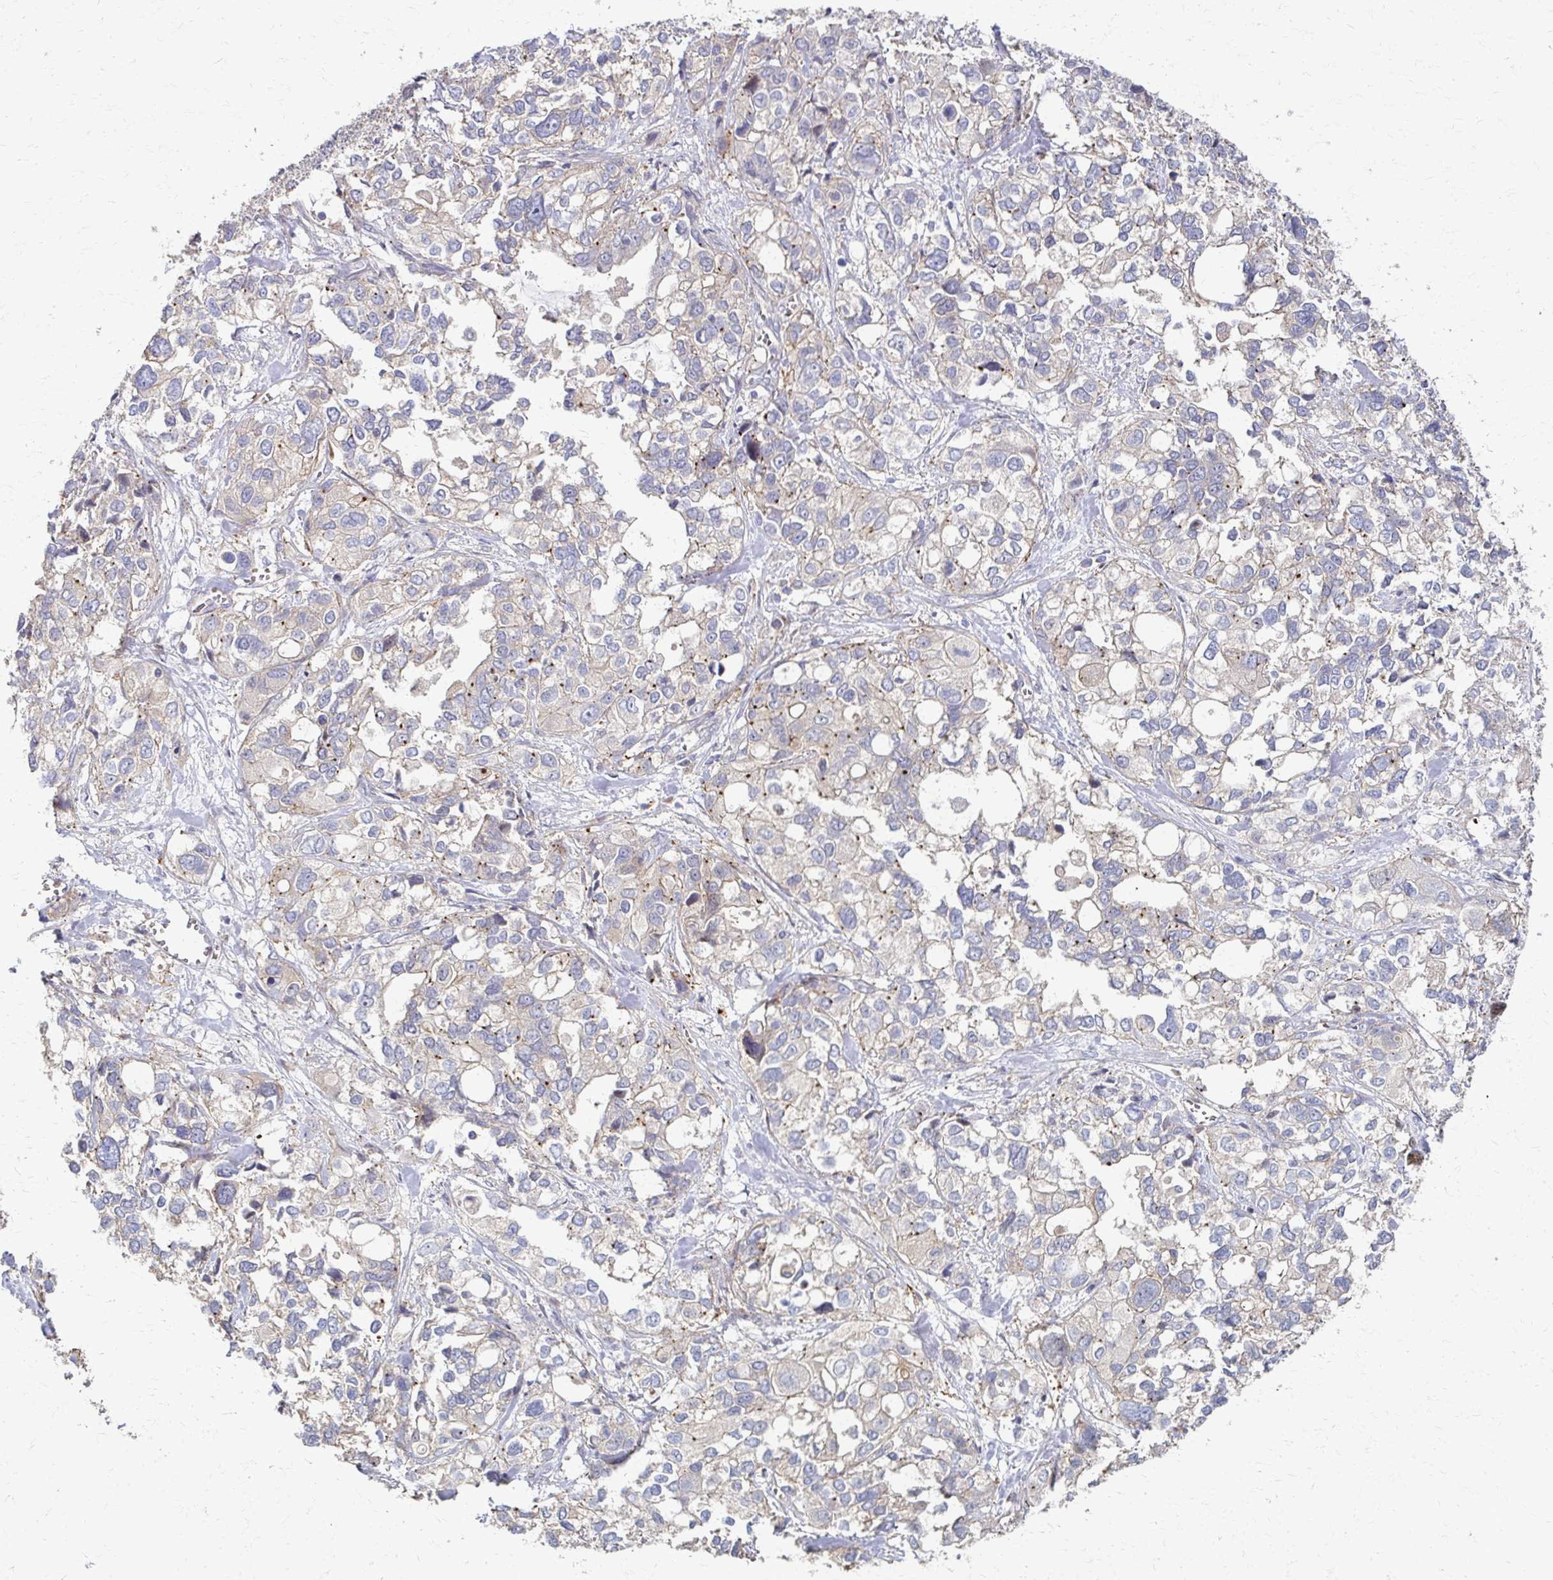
{"staining": {"intensity": "weak", "quantity": "<25%", "location": "cytoplasmic/membranous"}, "tissue": "stomach cancer", "cell_type": "Tumor cells", "image_type": "cancer", "snomed": [{"axis": "morphology", "description": "Adenocarcinoma, NOS"}, {"axis": "topography", "description": "Stomach, upper"}], "caption": "A histopathology image of human stomach cancer is negative for staining in tumor cells. The staining is performed using DAB brown chromogen with nuclei counter-stained in using hematoxylin.", "gene": "SKA2", "patient": {"sex": "female", "age": 81}}